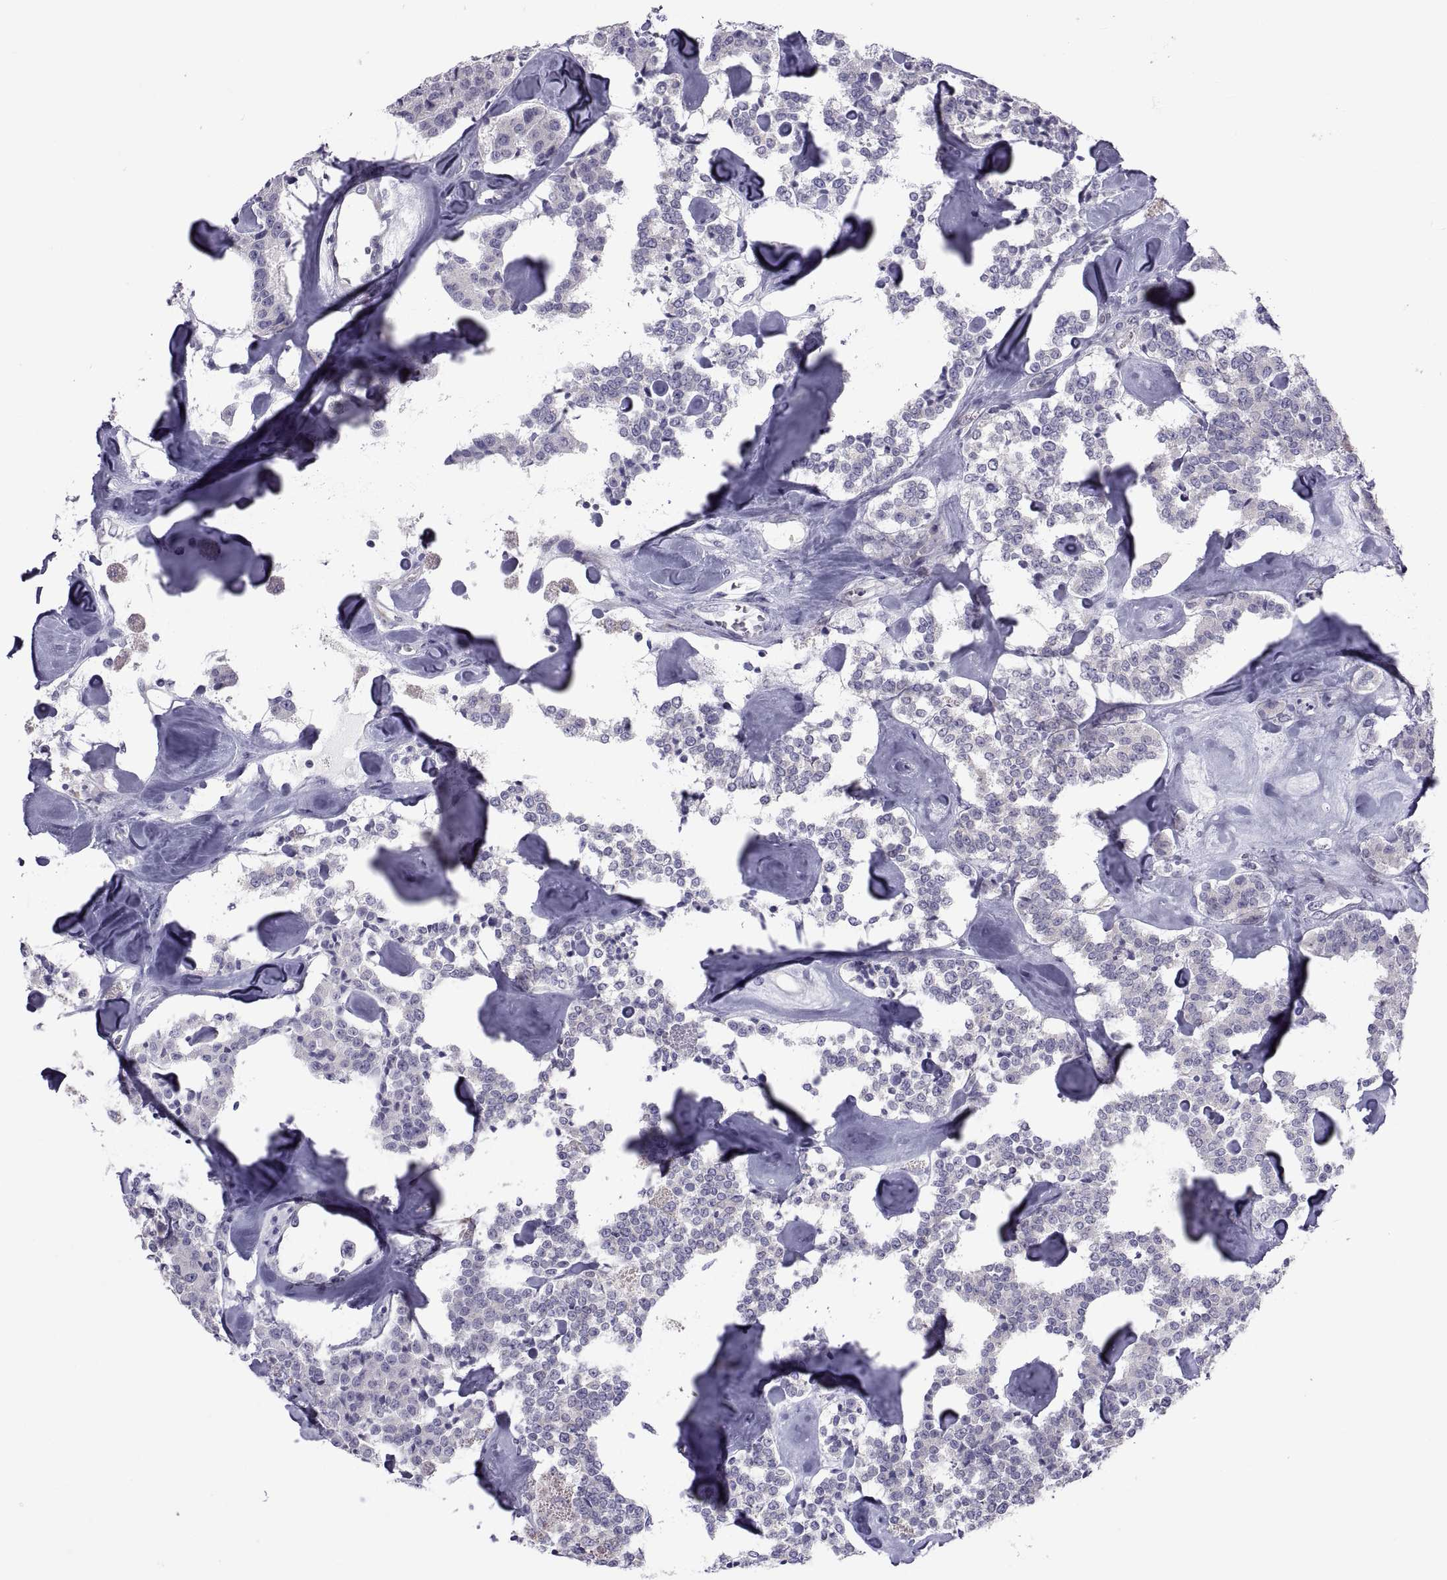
{"staining": {"intensity": "negative", "quantity": "none", "location": "none"}, "tissue": "carcinoid", "cell_type": "Tumor cells", "image_type": "cancer", "snomed": [{"axis": "morphology", "description": "Carcinoid, malignant, NOS"}, {"axis": "topography", "description": "Pancreas"}], "caption": "Photomicrograph shows no significant protein staining in tumor cells of malignant carcinoid.", "gene": "TMEM158", "patient": {"sex": "male", "age": 41}}